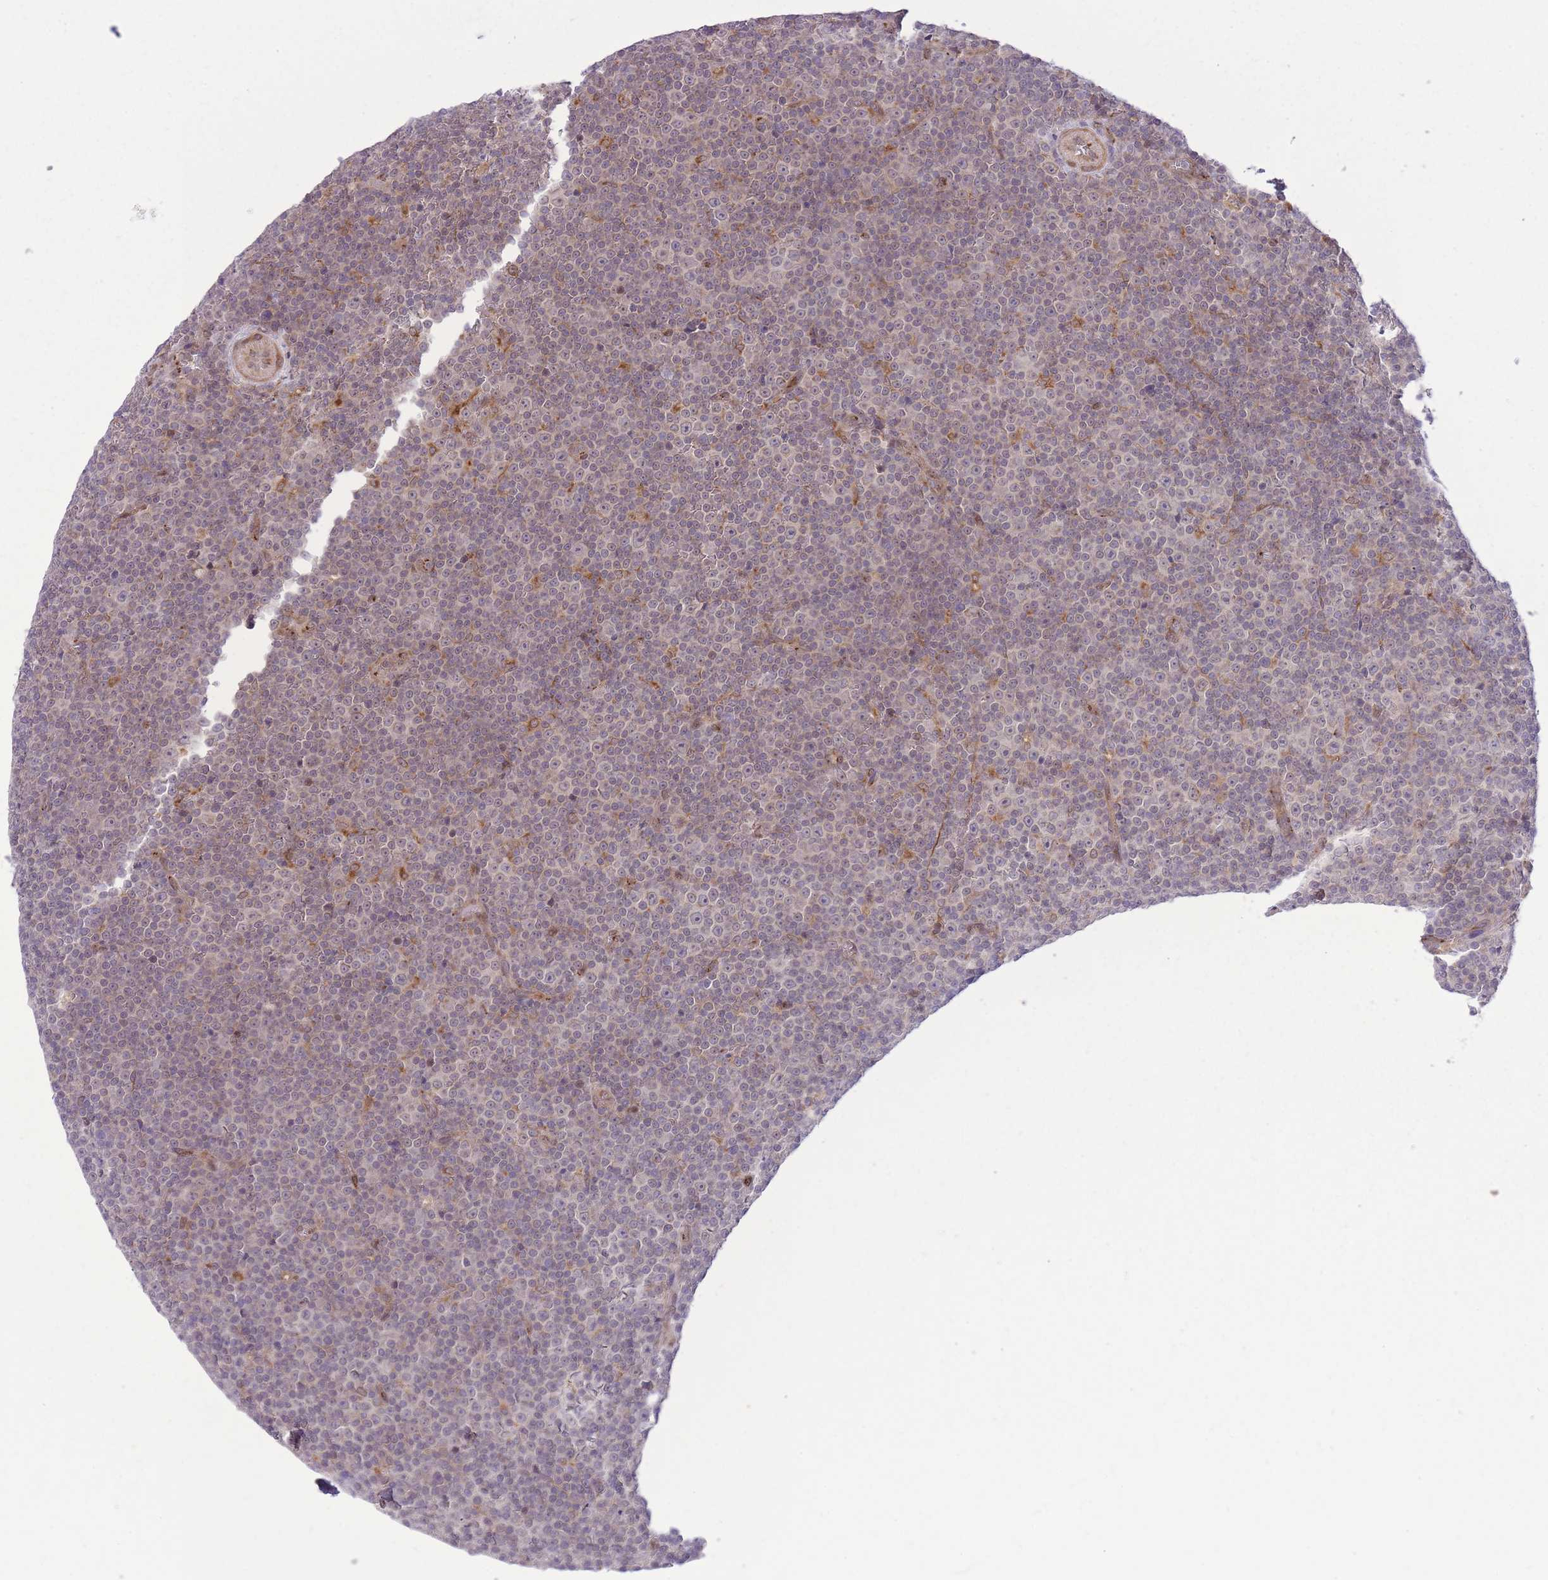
{"staining": {"intensity": "weak", "quantity": "<25%", "location": "cytoplasmic/membranous"}, "tissue": "lymphoma", "cell_type": "Tumor cells", "image_type": "cancer", "snomed": [{"axis": "morphology", "description": "Malignant lymphoma, non-Hodgkin's type, Low grade"}, {"axis": "topography", "description": "Lymph node"}], "caption": "A high-resolution histopathology image shows immunohistochemistry staining of malignant lymphoma, non-Hodgkin's type (low-grade), which displays no significant staining in tumor cells.", "gene": "ZBED5", "patient": {"sex": "female", "age": 67}}